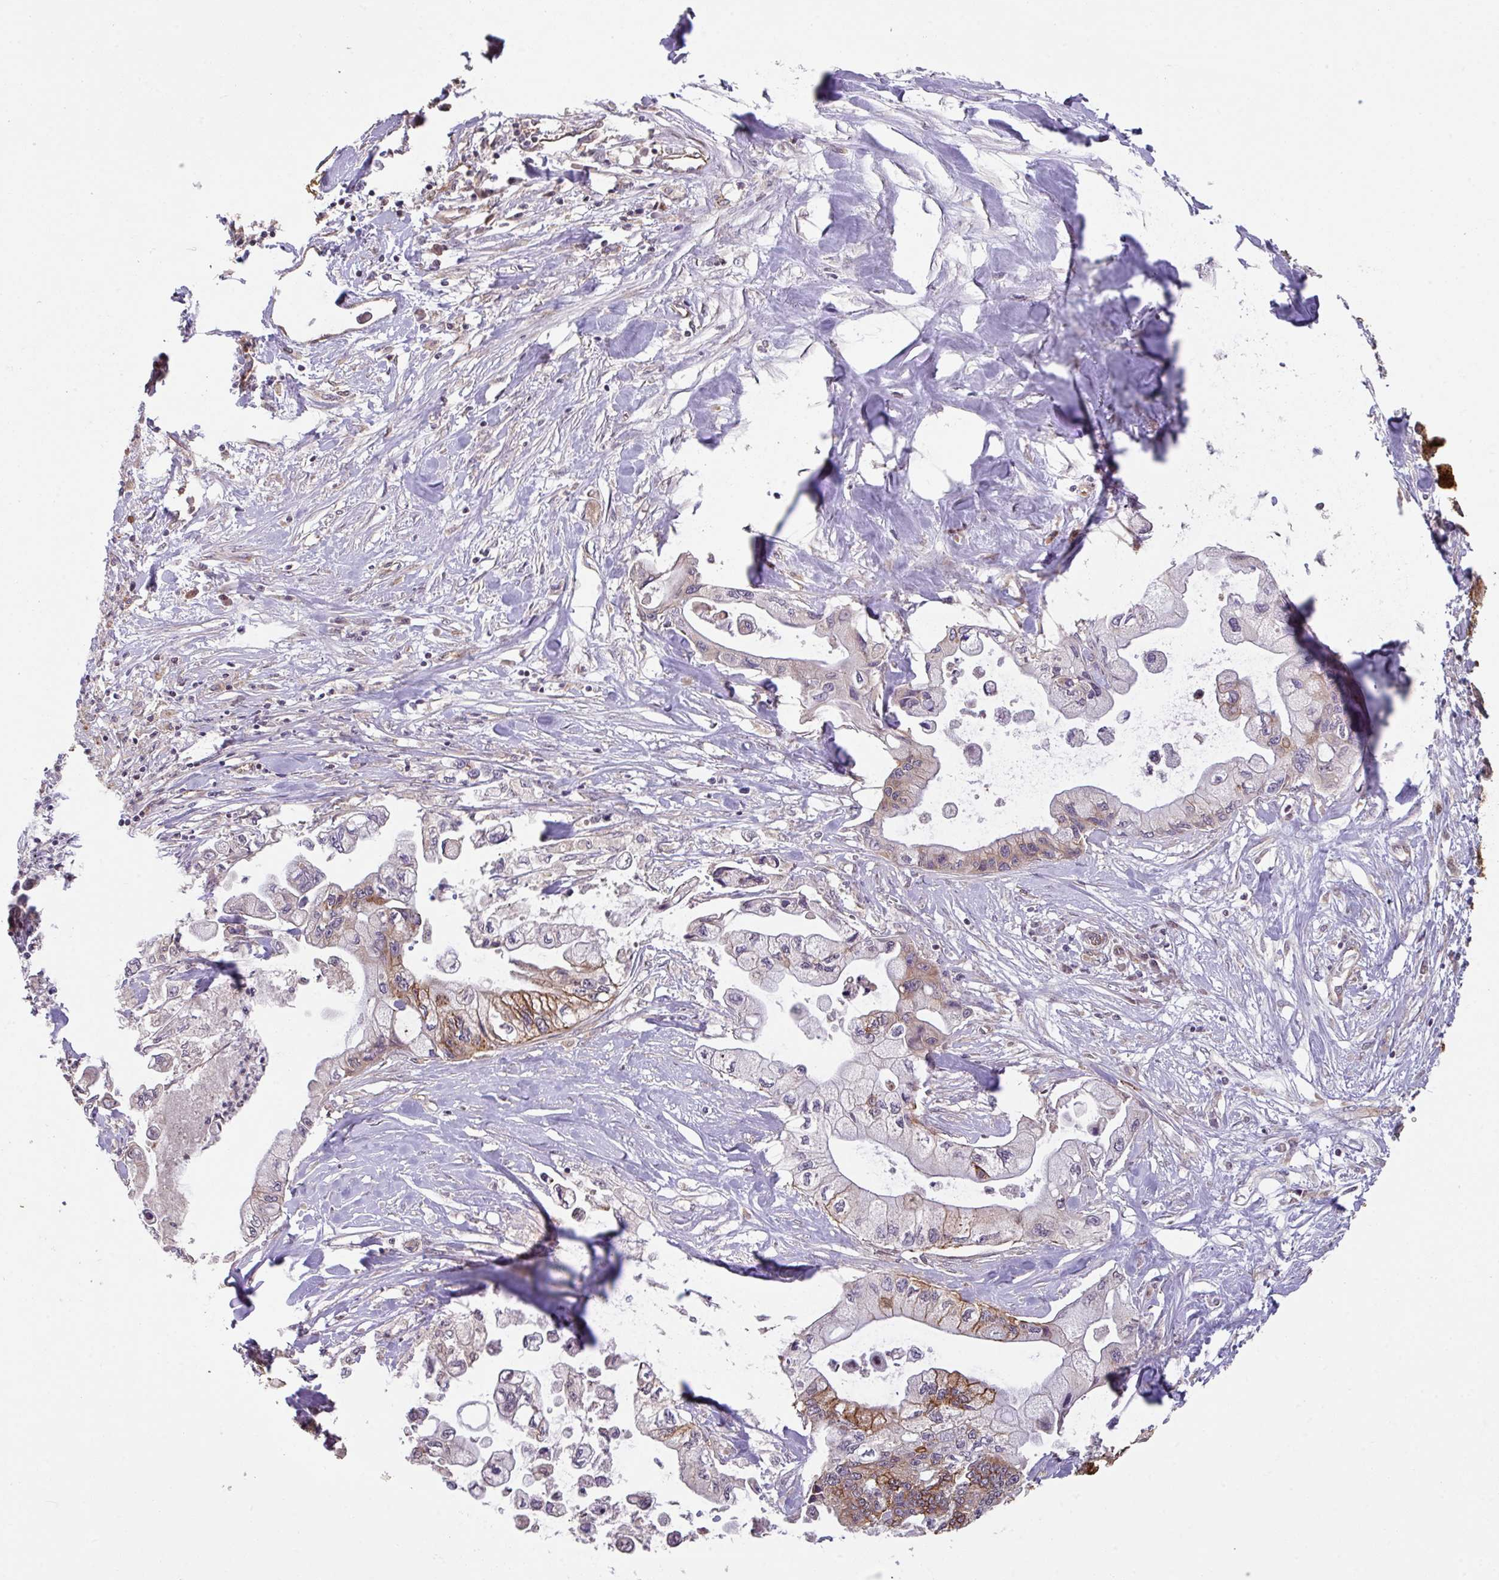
{"staining": {"intensity": "moderate", "quantity": "<25%", "location": "cytoplasmic/membranous"}, "tissue": "pancreatic cancer", "cell_type": "Tumor cells", "image_type": "cancer", "snomed": [{"axis": "morphology", "description": "Adenocarcinoma, NOS"}, {"axis": "topography", "description": "Pancreas"}], "caption": "Protein analysis of pancreatic cancer tissue exhibits moderate cytoplasmic/membranous expression in approximately <25% of tumor cells.", "gene": "CYFIP2", "patient": {"sex": "male", "age": 61}}